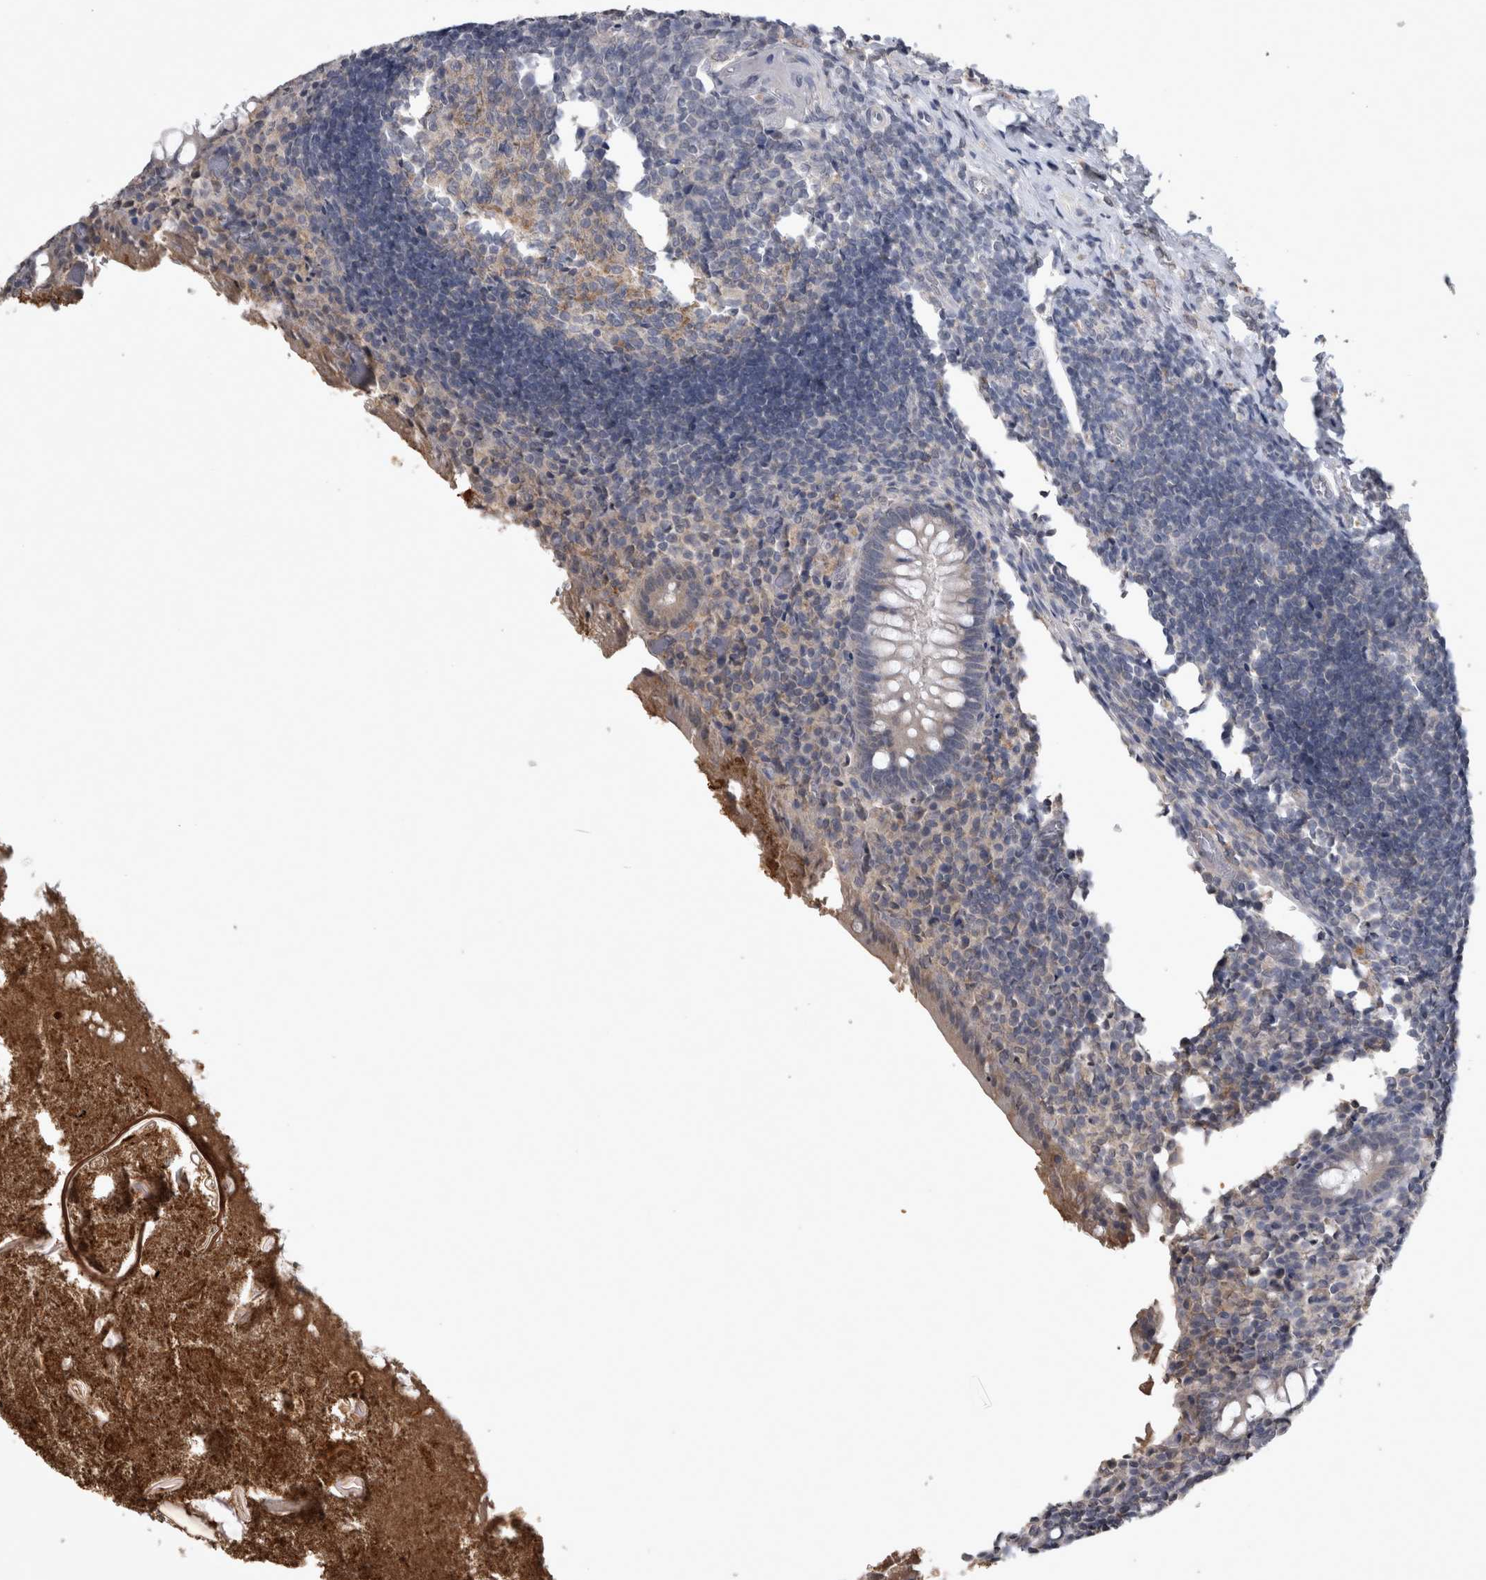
{"staining": {"intensity": "strong", "quantity": "<25%", "location": "cytoplasmic/membranous"}, "tissue": "appendix", "cell_type": "Glandular cells", "image_type": "normal", "snomed": [{"axis": "morphology", "description": "Normal tissue, NOS"}, {"axis": "topography", "description": "Appendix"}], "caption": "Protein analysis of normal appendix reveals strong cytoplasmic/membranous staining in about <25% of glandular cells.", "gene": "WNT7A", "patient": {"sex": "female", "age": 17}}